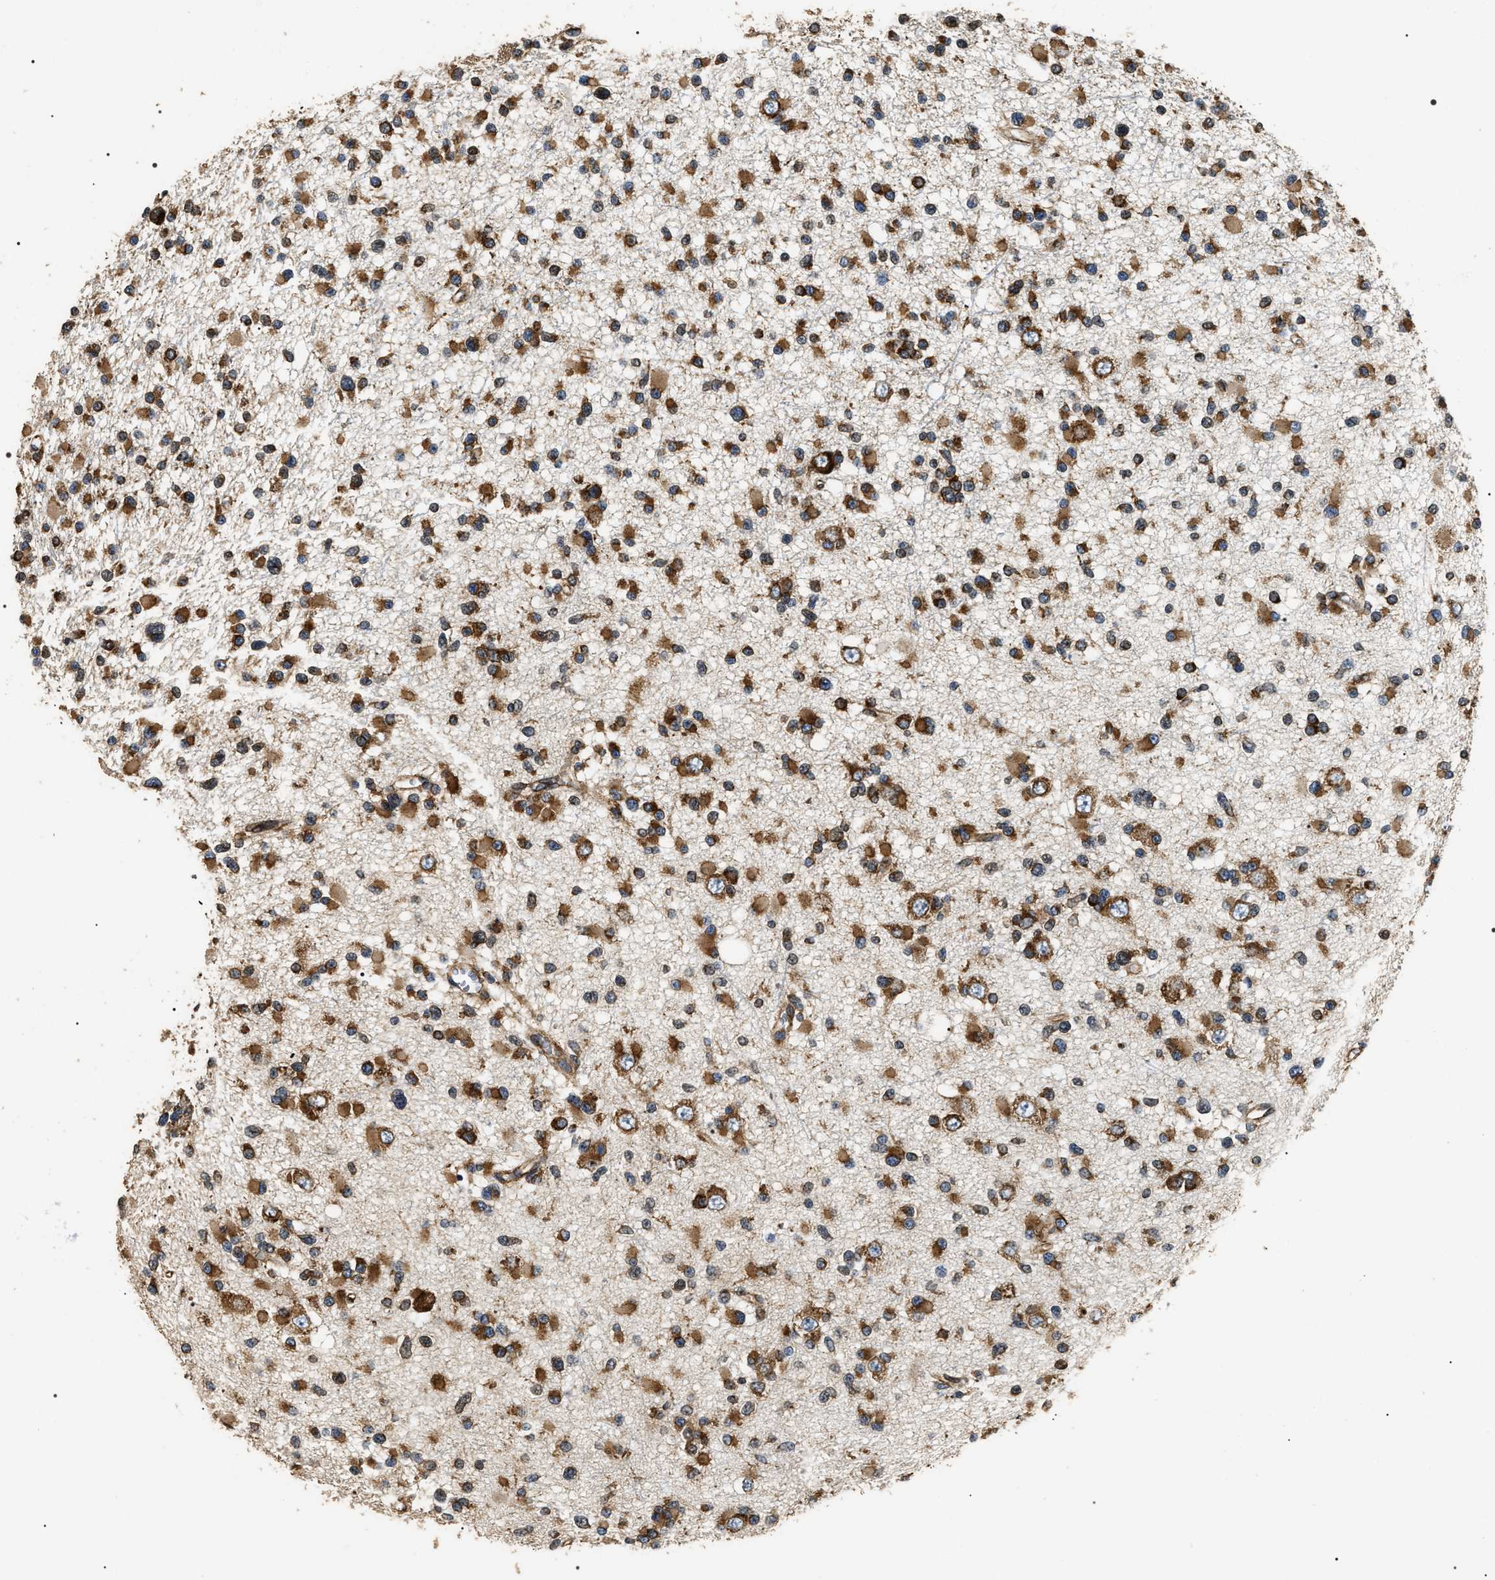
{"staining": {"intensity": "strong", "quantity": ">75%", "location": "cytoplasmic/membranous"}, "tissue": "glioma", "cell_type": "Tumor cells", "image_type": "cancer", "snomed": [{"axis": "morphology", "description": "Glioma, malignant, Low grade"}, {"axis": "topography", "description": "Brain"}], "caption": "This is an image of immunohistochemistry (IHC) staining of low-grade glioma (malignant), which shows strong positivity in the cytoplasmic/membranous of tumor cells.", "gene": "KTN1", "patient": {"sex": "female", "age": 22}}